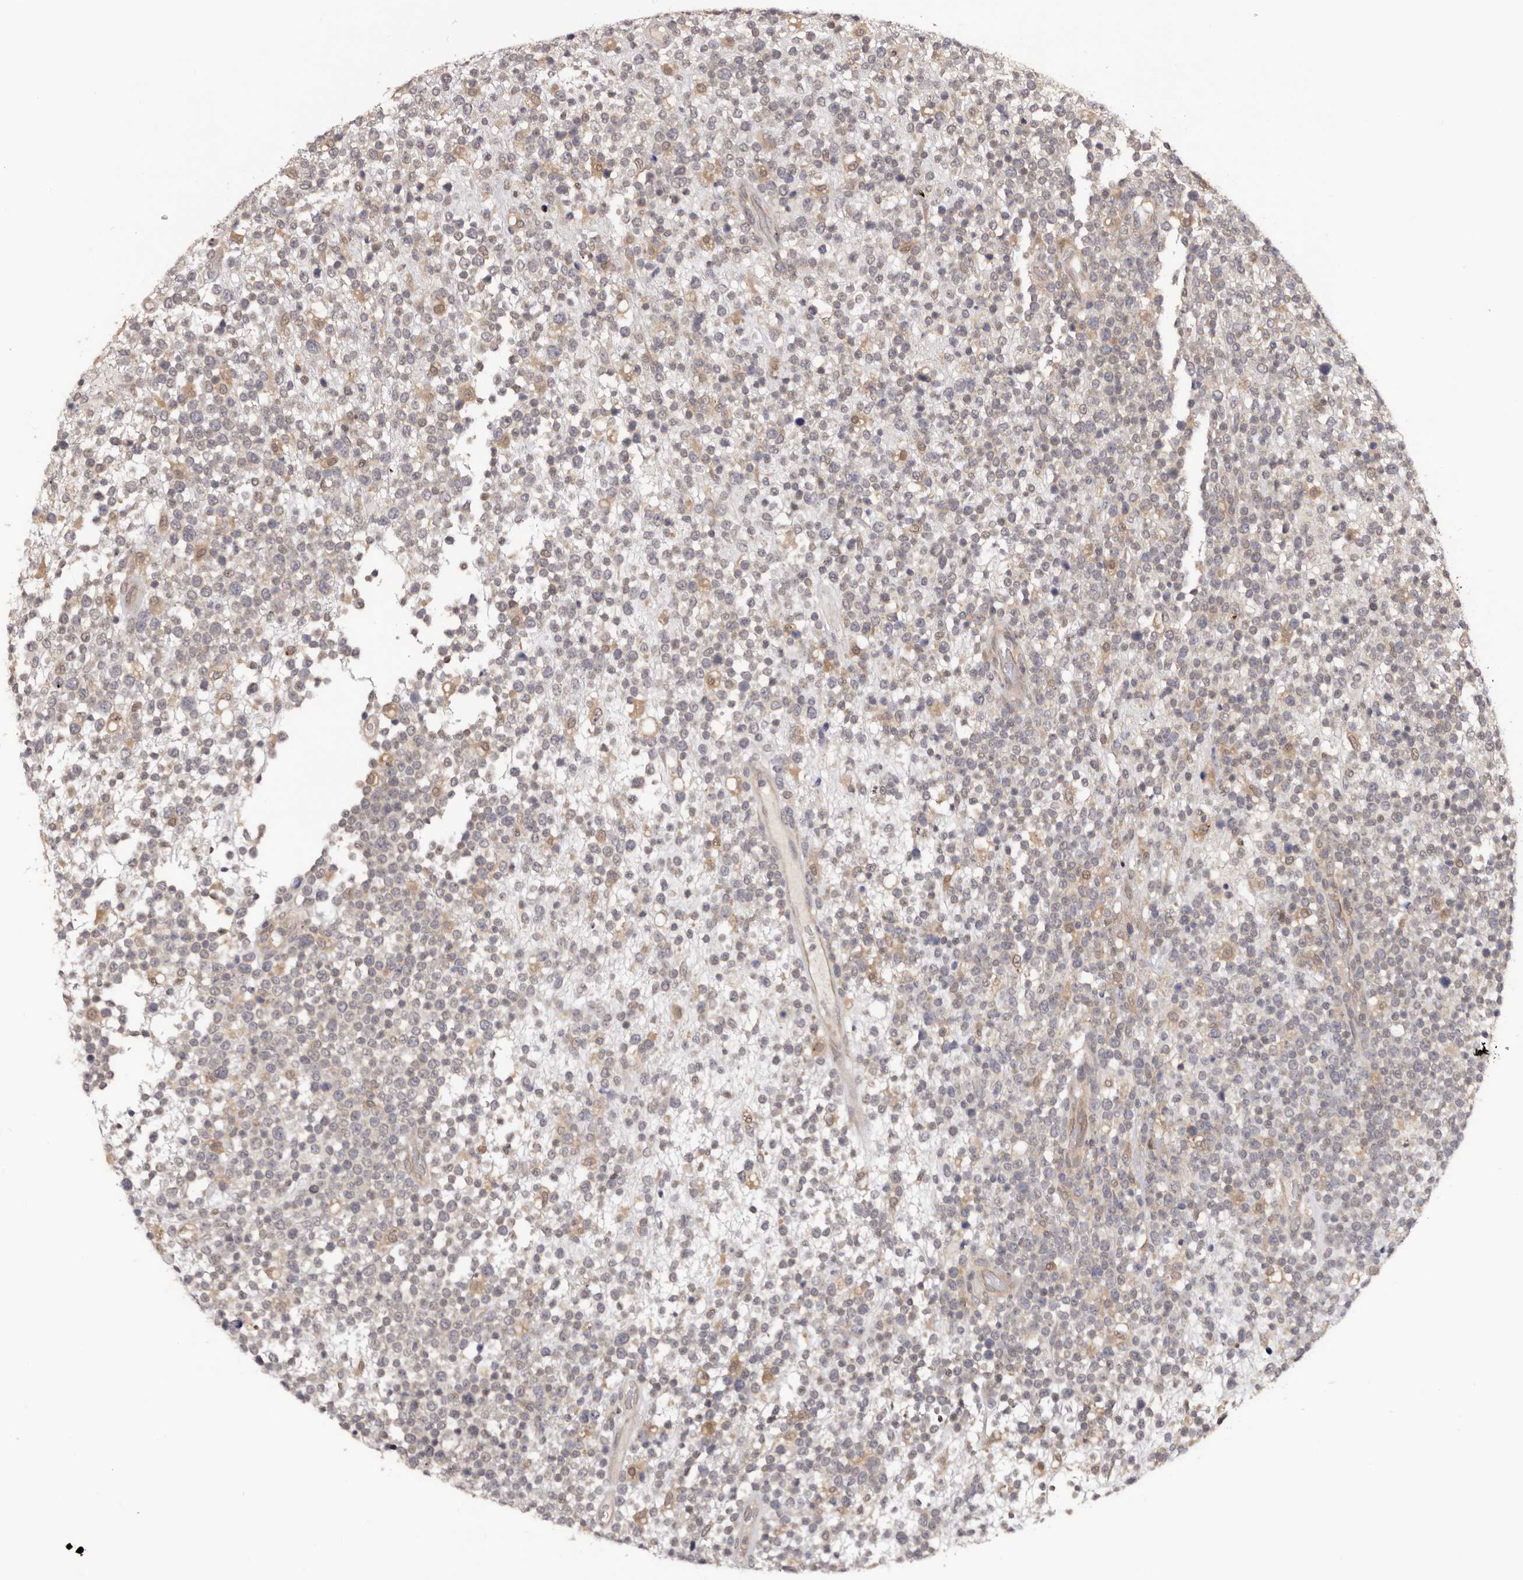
{"staining": {"intensity": "negative", "quantity": "none", "location": "none"}, "tissue": "lymphoma", "cell_type": "Tumor cells", "image_type": "cancer", "snomed": [{"axis": "morphology", "description": "Malignant lymphoma, non-Hodgkin's type, High grade"}, {"axis": "topography", "description": "Colon"}], "caption": "Immunohistochemistry (IHC) photomicrograph of malignant lymphoma, non-Hodgkin's type (high-grade) stained for a protein (brown), which shows no positivity in tumor cells.", "gene": "MDP1", "patient": {"sex": "female", "age": 53}}